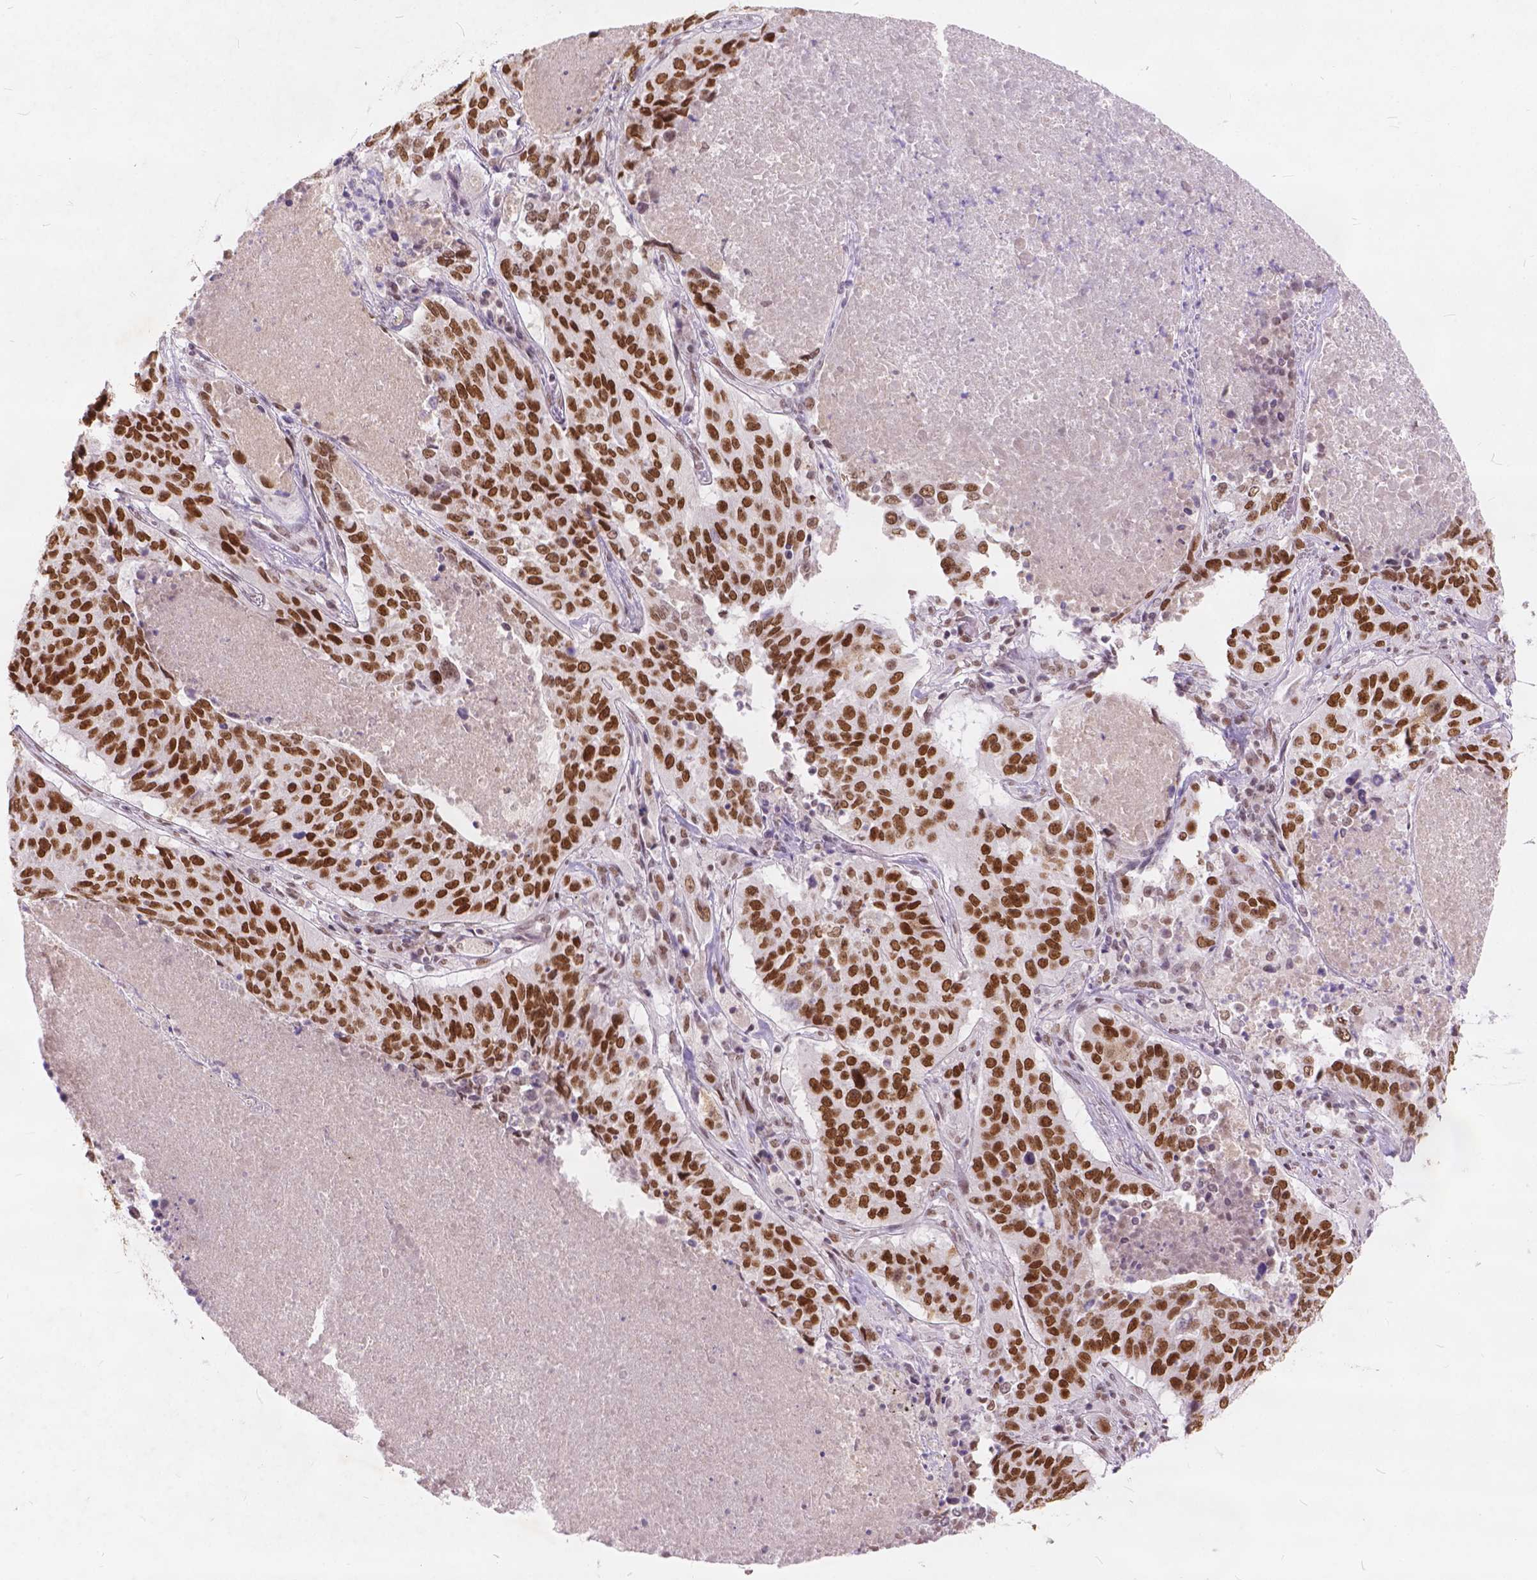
{"staining": {"intensity": "moderate", "quantity": ">75%", "location": "nuclear"}, "tissue": "lung cancer", "cell_type": "Tumor cells", "image_type": "cancer", "snomed": [{"axis": "morphology", "description": "Normal tissue, NOS"}, {"axis": "morphology", "description": "Squamous cell carcinoma, NOS"}, {"axis": "topography", "description": "Bronchus"}, {"axis": "topography", "description": "Lung"}], "caption": "Lung squamous cell carcinoma stained for a protein (brown) exhibits moderate nuclear positive positivity in approximately >75% of tumor cells.", "gene": "FAM53A", "patient": {"sex": "male", "age": 64}}